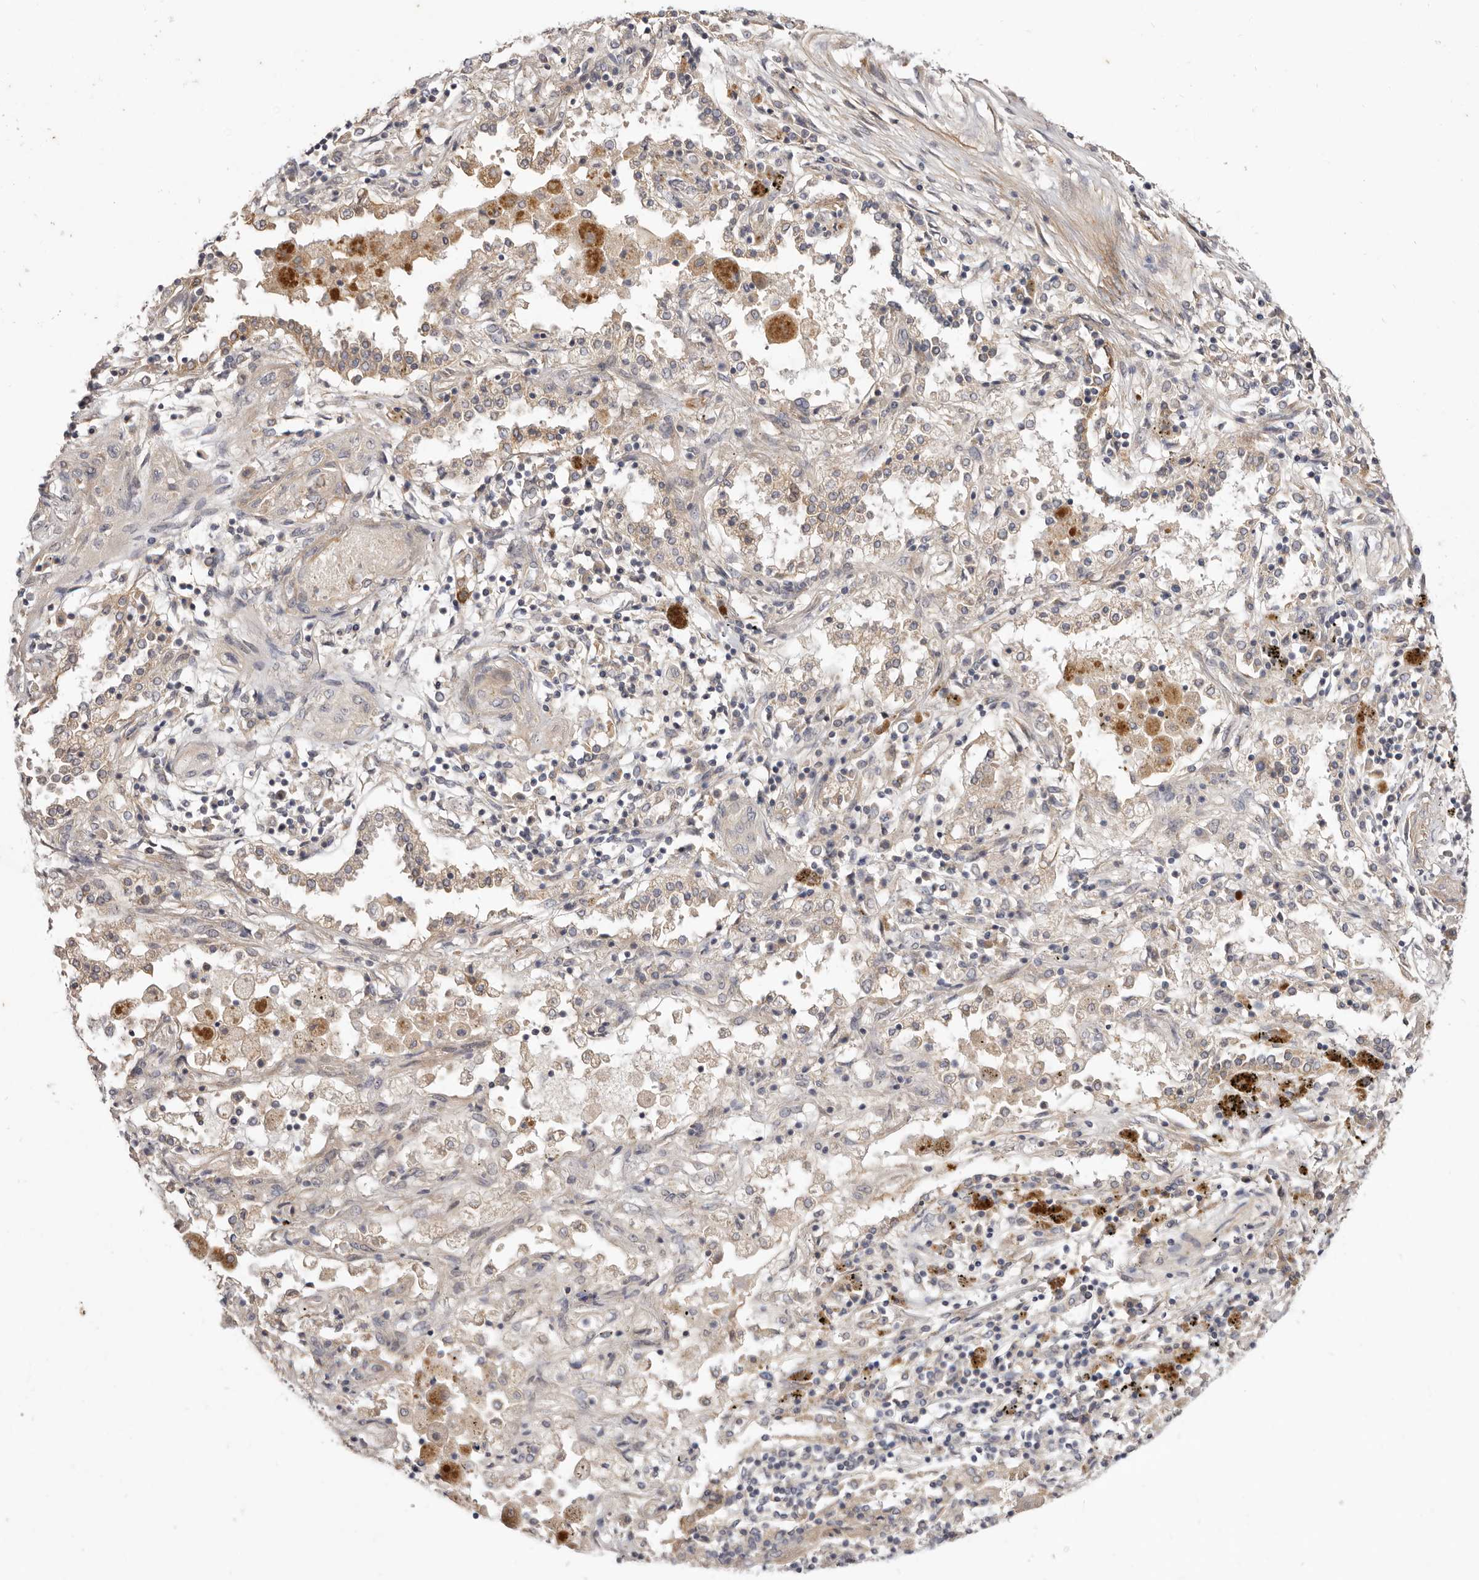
{"staining": {"intensity": "negative", "quantity": "none", "location": "none"}, "tissue": "lung cancer", "cell_type": "Tumor cells", "image_type": "cancer", "snomed": [{"axis": "morphology", "description": "Squamous cell carcinoma, NOS"}, {"axis": "topography", "description": "Lung"}], "caption": "This is an immunohistochemistry photomicrograph of lung cancer (squamous cell carcinoma). There is no expression in tumor cells.", "gene": "ADAMTS9", "patient": {"sex": "female", "age": 47}}